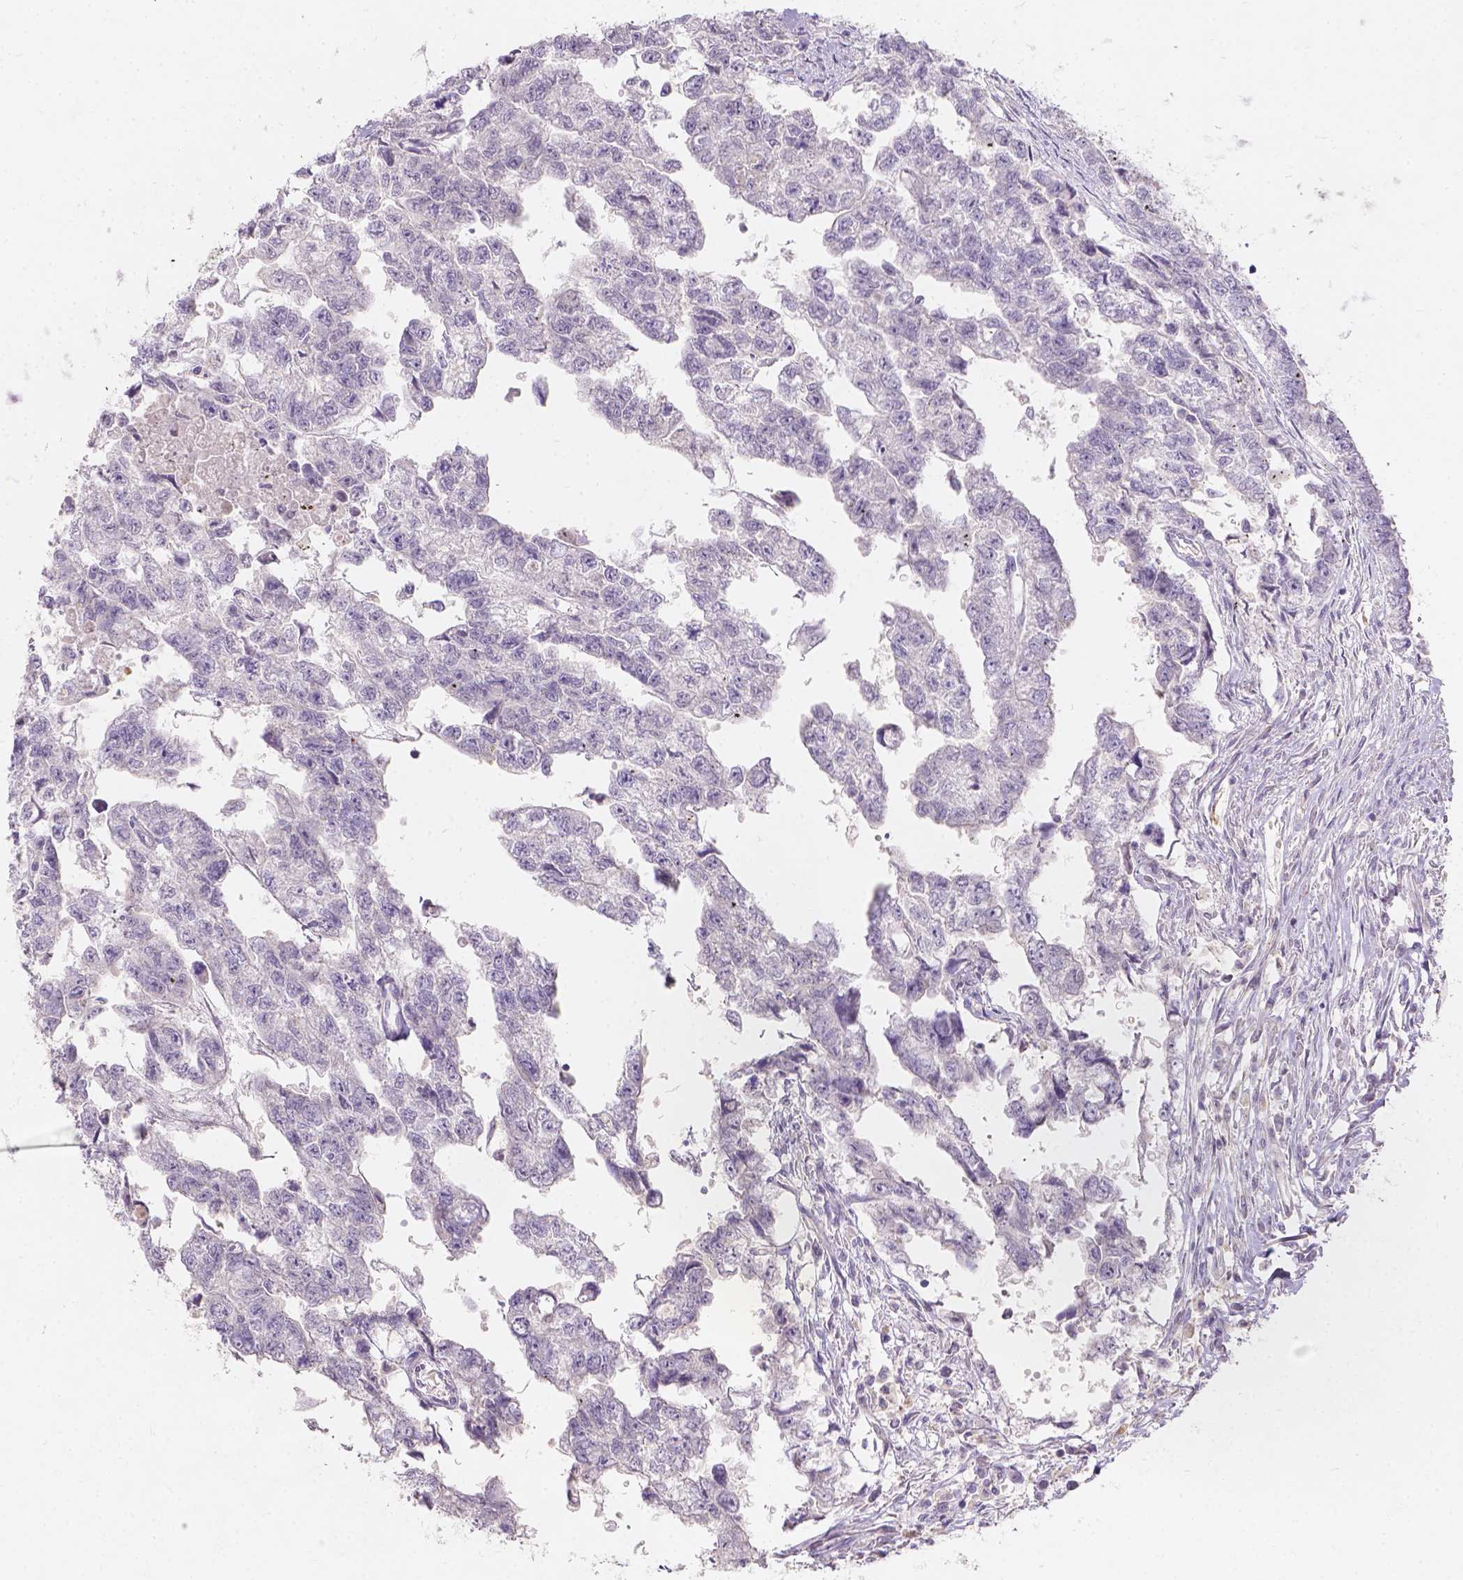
{"staining": {"intensity": "negative", "quantity": "none", "location": "none"}, "tissue": "testis cancer", "cell_type": "Tumor cells", "image_type": "cancer", "snomed": [{"axis": "morphology", "description": "Carcinoma, Embryonal, NOS"}, {"axis": "morphology", "description": "Teratoma, malignant, NOS"}, {"axis": "topography", "description": "Testis"}], "caption": "This image is of testis cancer stained with IHC to label a protein in brown with the nuclei are counter-stained blue. There is no positivity in tumor cells.", "gene": "DCAF4L1", "patient": {"sex": "male", "age": 44}}